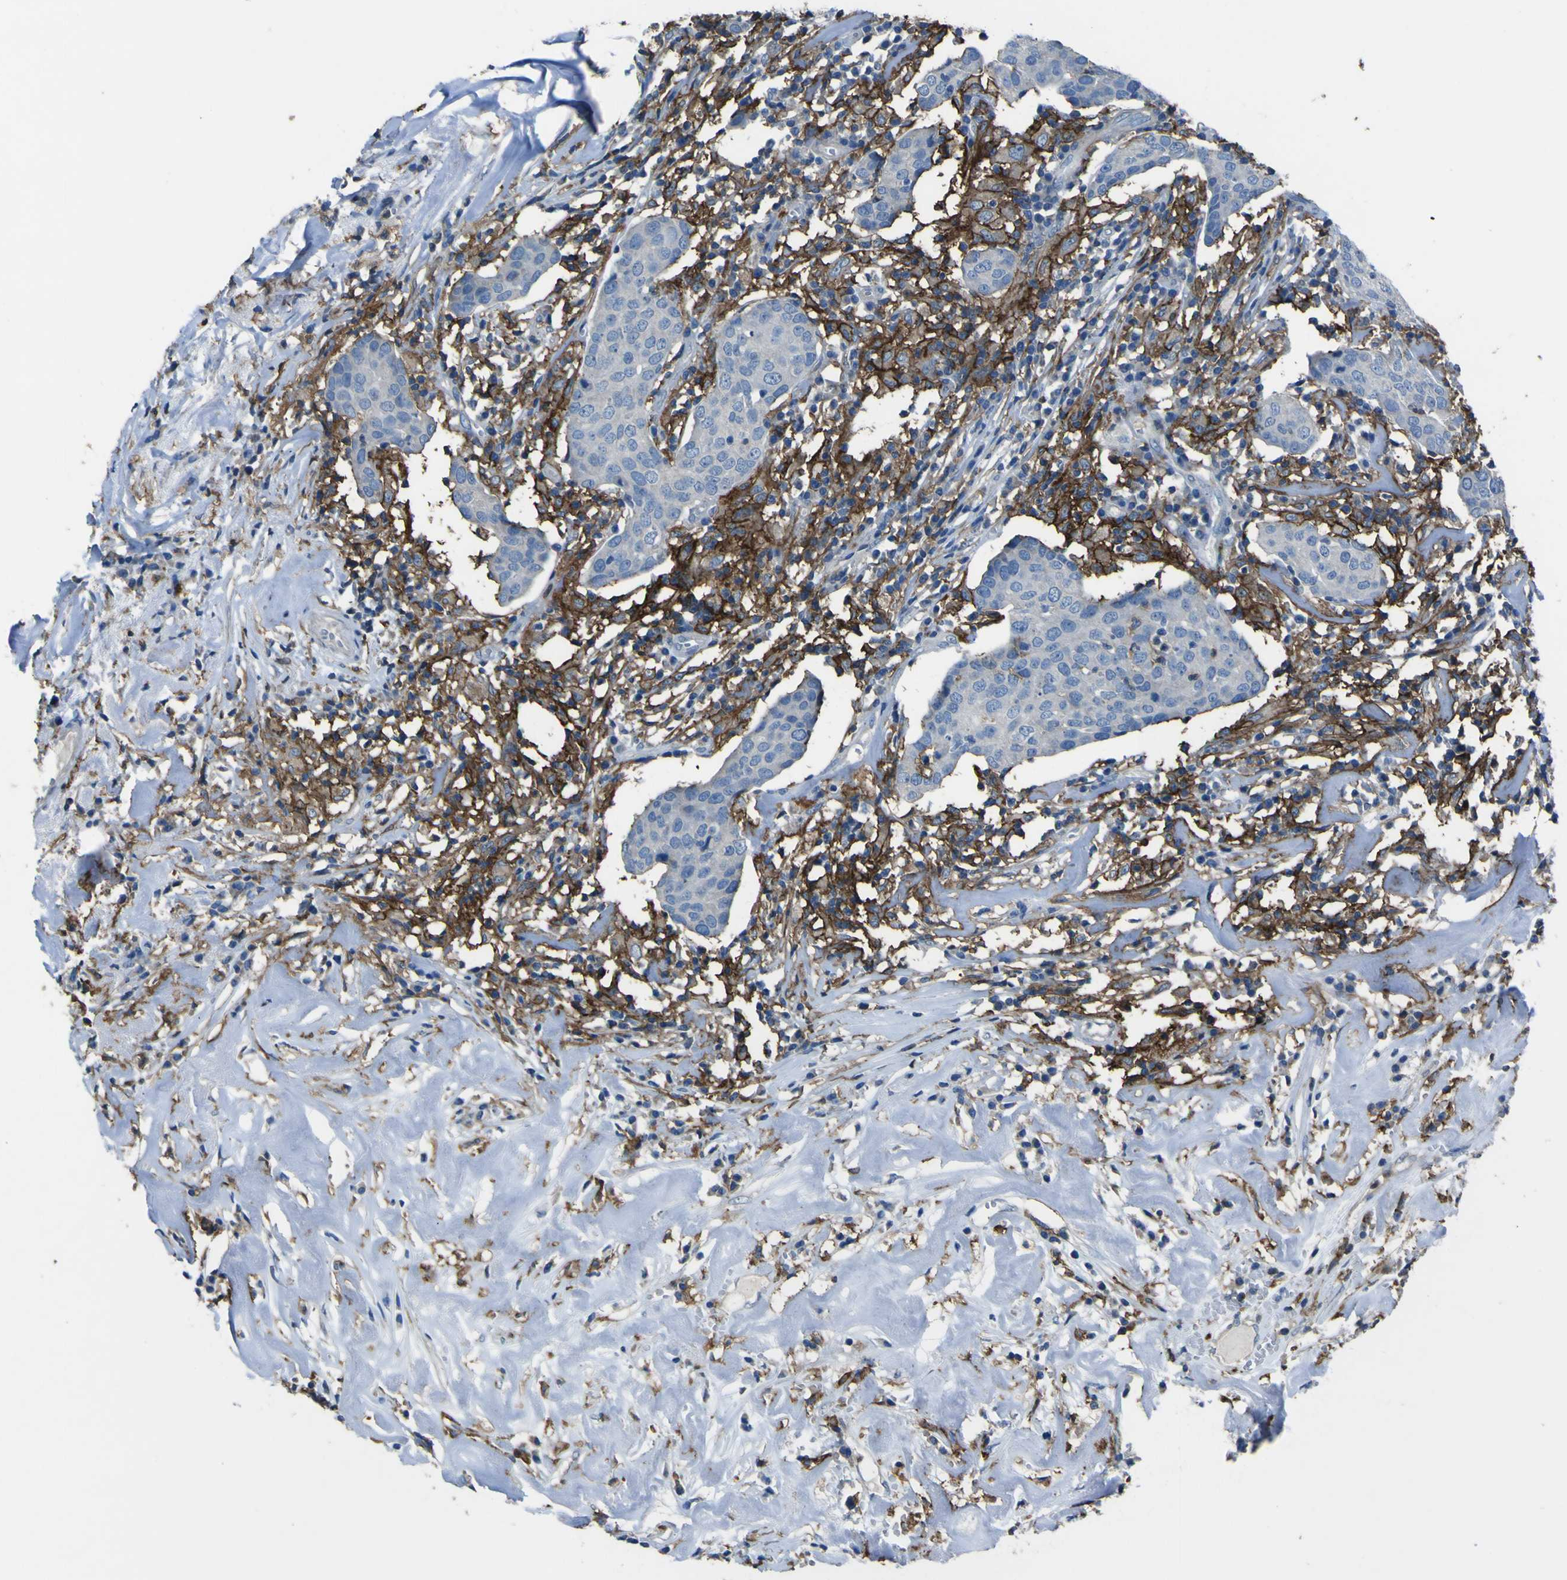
{"staining": {"intensity": "negative", "quantity": "none", "location": "none"}, "tissue": "head and neck cancer", "cell_type": "Tumor cells", "image_type": "cancer", "snomed": [{"axis": "morphology", "description": "Adenocarcinoma, NOS"}, {"axis": "topography", "description": "Salivary gland"}, {"axis": "topography", "description": "Head-Neck"}], "caption": "The IHC micrograph has no significant expression in tumor cells of head and neck cancer tissue. The staining is performed using DAB (3,3'-diaminobenzidine) brown chromogen with nuclei counter-stained in using hematoxylin.", "gene": "LAIR1", "patient": {"sex": "female", "age": 65}}